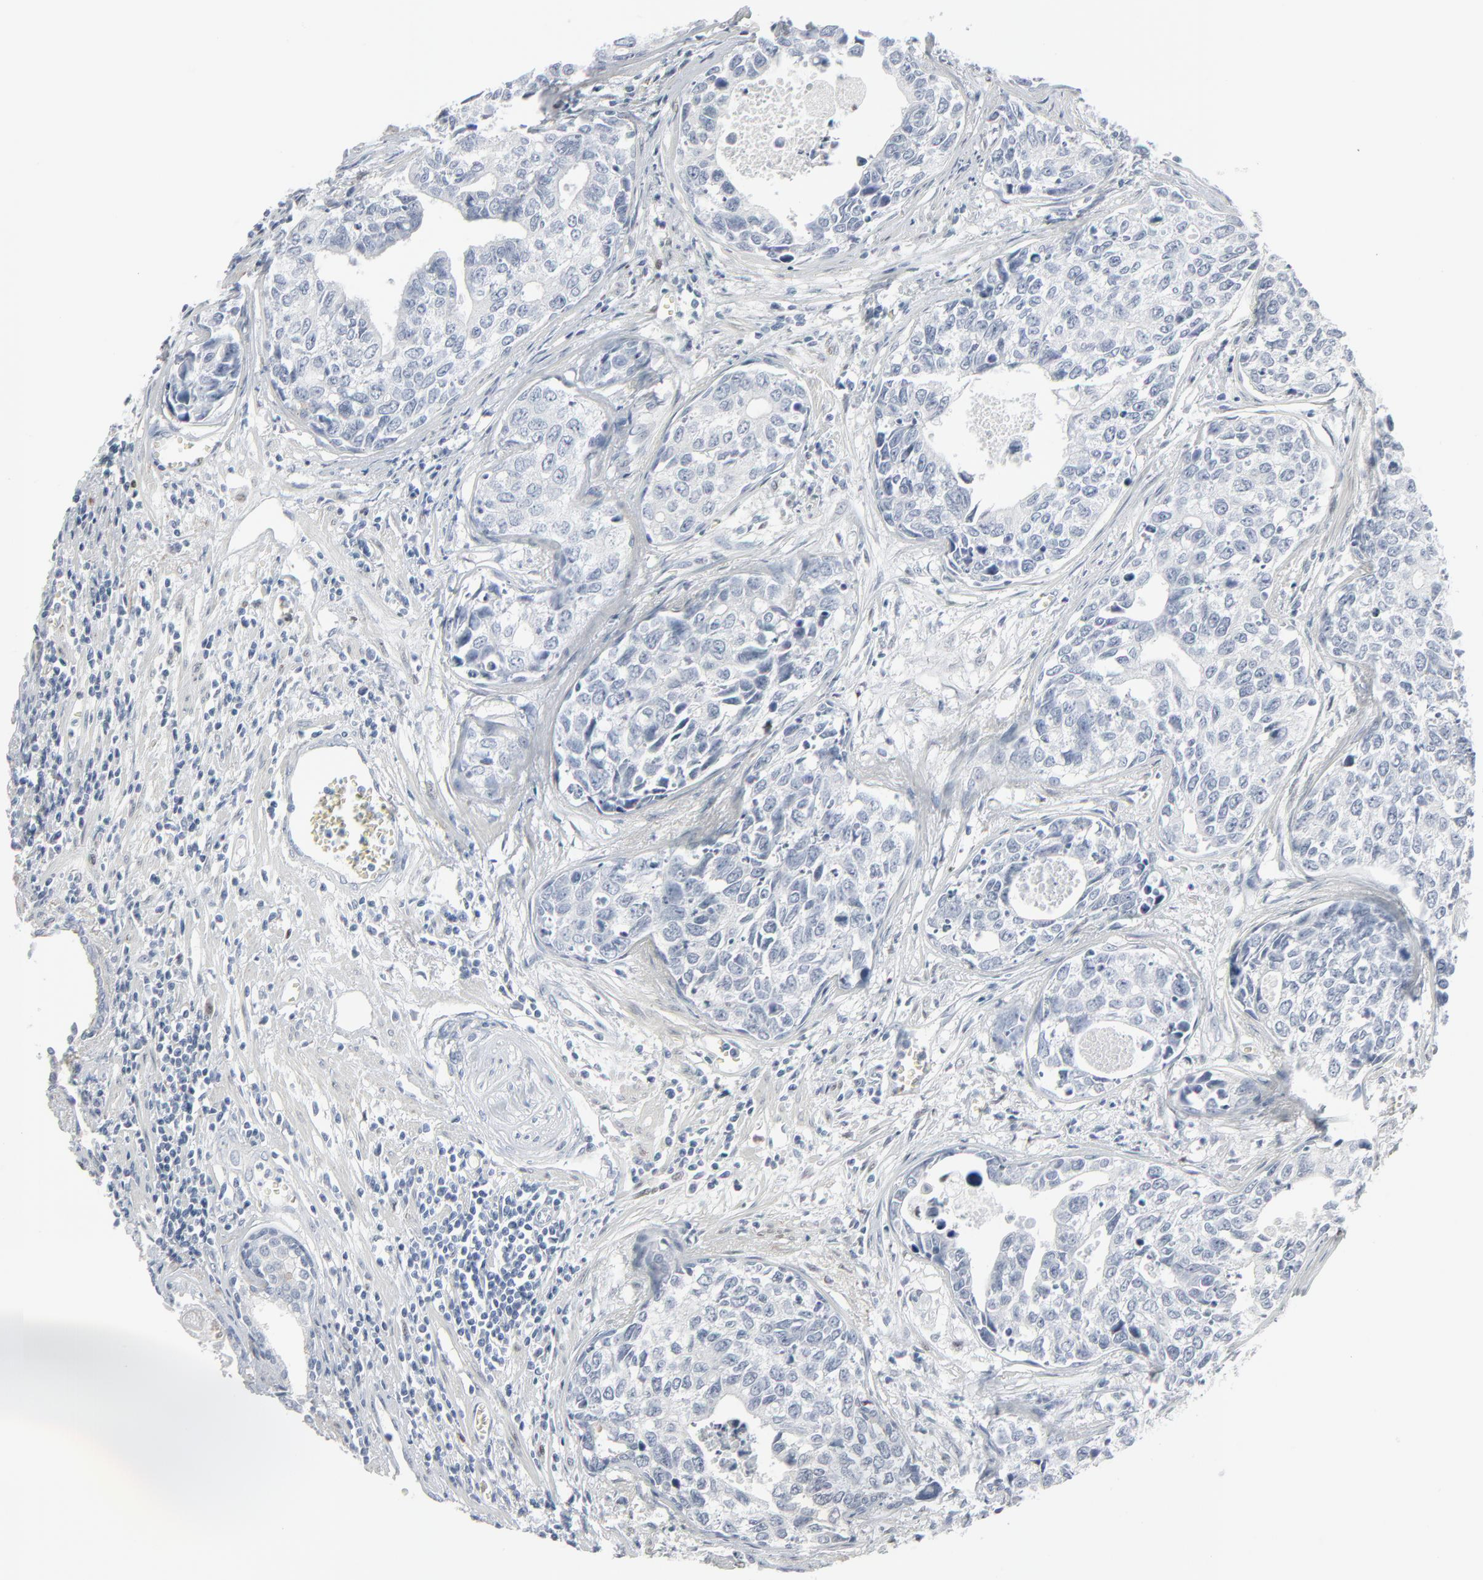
{"staining": {"intensity": "negative", "quantity": "none", "location": "none"}, "tissue": "urothelial cancer", "cell_type": "Tumor cells", "image_type": "cancer", "snomed": [{"axis": "morphology", "description": "Urothelial carcinoma, High grade"}, {"axis": "topography", "description": "Urinary bladder"}], "caption": "Immunohistochemical staining of human urothelial carcinoma (high-grade) demonstrates no significant staining in tumor cells. (Immunohistochemistry, brightfield microscopy, high magnification).", "gene": "MITF", "patient": {"sex": "male", "age": 78}}